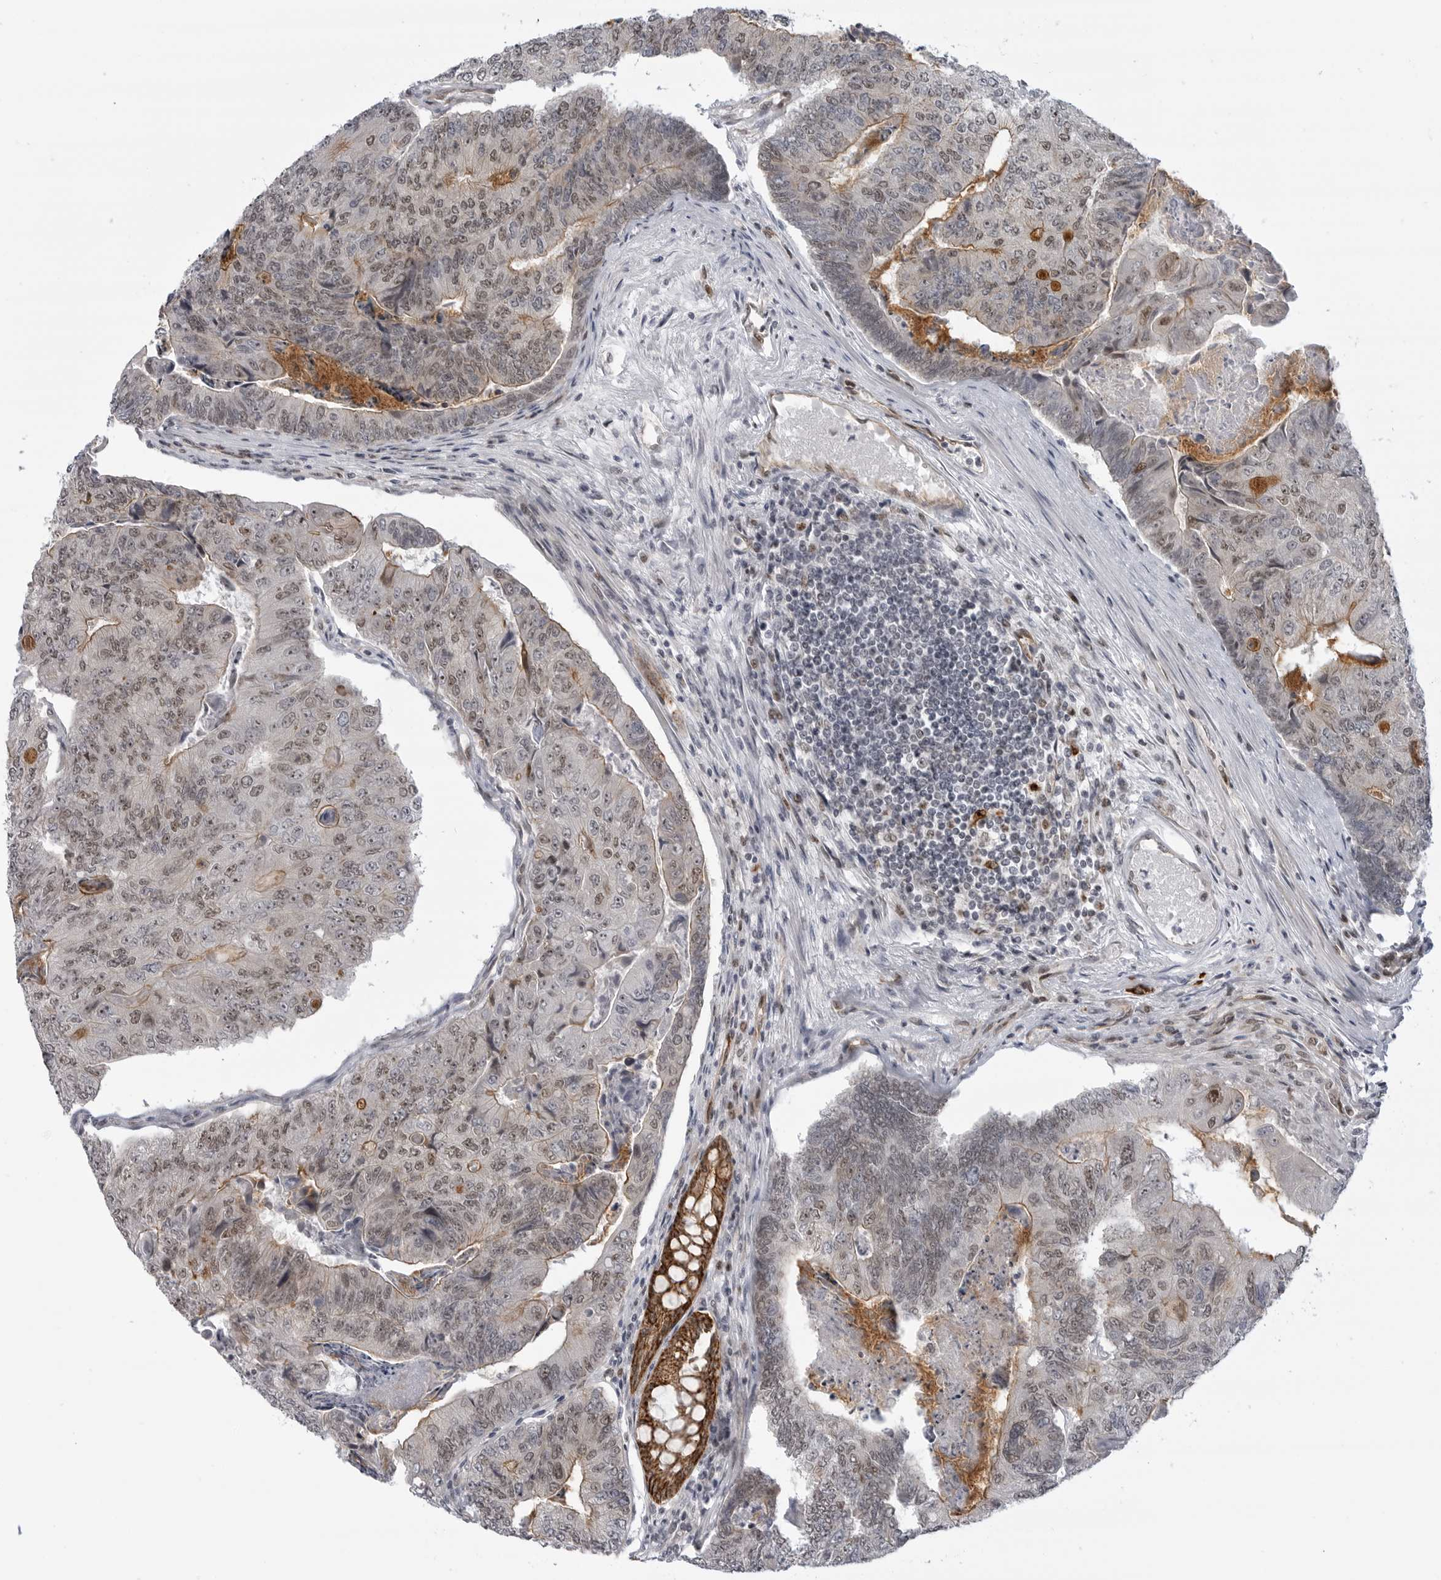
{"staining": {"intensity": "weak", "quantity": ">75%", "location": "nuclear"}, "tissue": "colorectal cancer", "cell_type": "Tumor cells", "image_type": "cancer", "snomed": [{"axis": "morphology", "description": "Adenocarcinoma, NOS"}, {"axis": "topography", "description": "Colon"}], "caption": "This is an image of immunohistochemistry (IHC) staining of colorectal cancer (adenocarcinoma), which shows weak positivity in the nuclear of tumor cells.", "gene": "CEP295NL", "patient": {"sex": "female", "age": 67}}